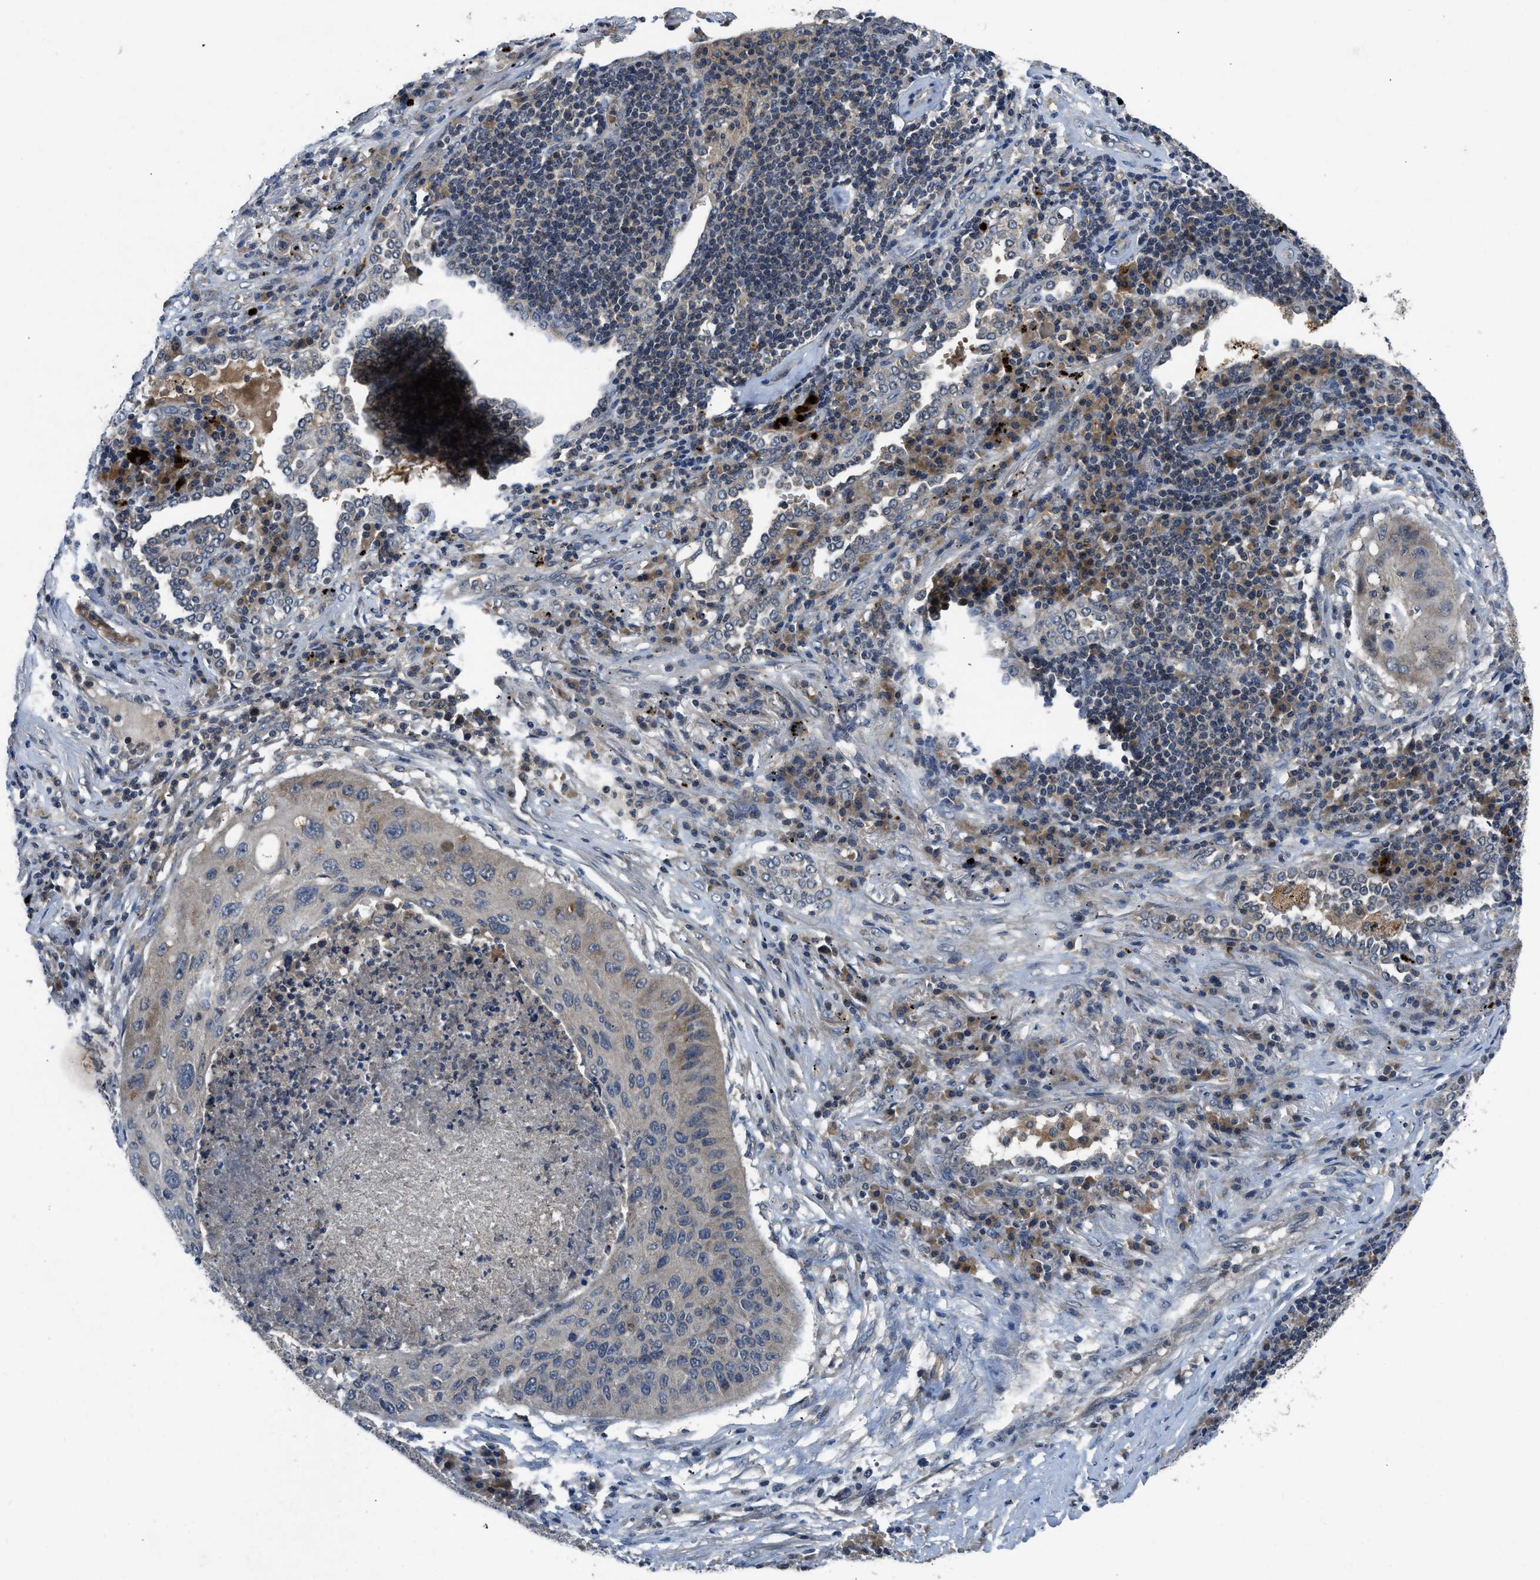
{"staining": {"intensity": "weak", "quantity": ">75%", "location": "cytoplasmic/membranous"}, "tissue": "lung cancer", "cell_type": "Tumor cells", "image_type": "cancer", "snomed": [{"axis": "morphology", "description": "Squamous cell carcinoma, NOS"}, {"axis": "topography", "description": "Lung"}], "caption": "High-magnification brightfield microscopy of lung squamous cell carcinoma stained with DAB (3,3'-diaminobenzidine) (brown) and counterstained with hematoxylin (blue). tumor cells exhibit weak cytoplasmic/membranous expression is identified in approximately>75% of cells.", "gene": "PDE7A", "patient": {"sex": "female", "age": 63}}